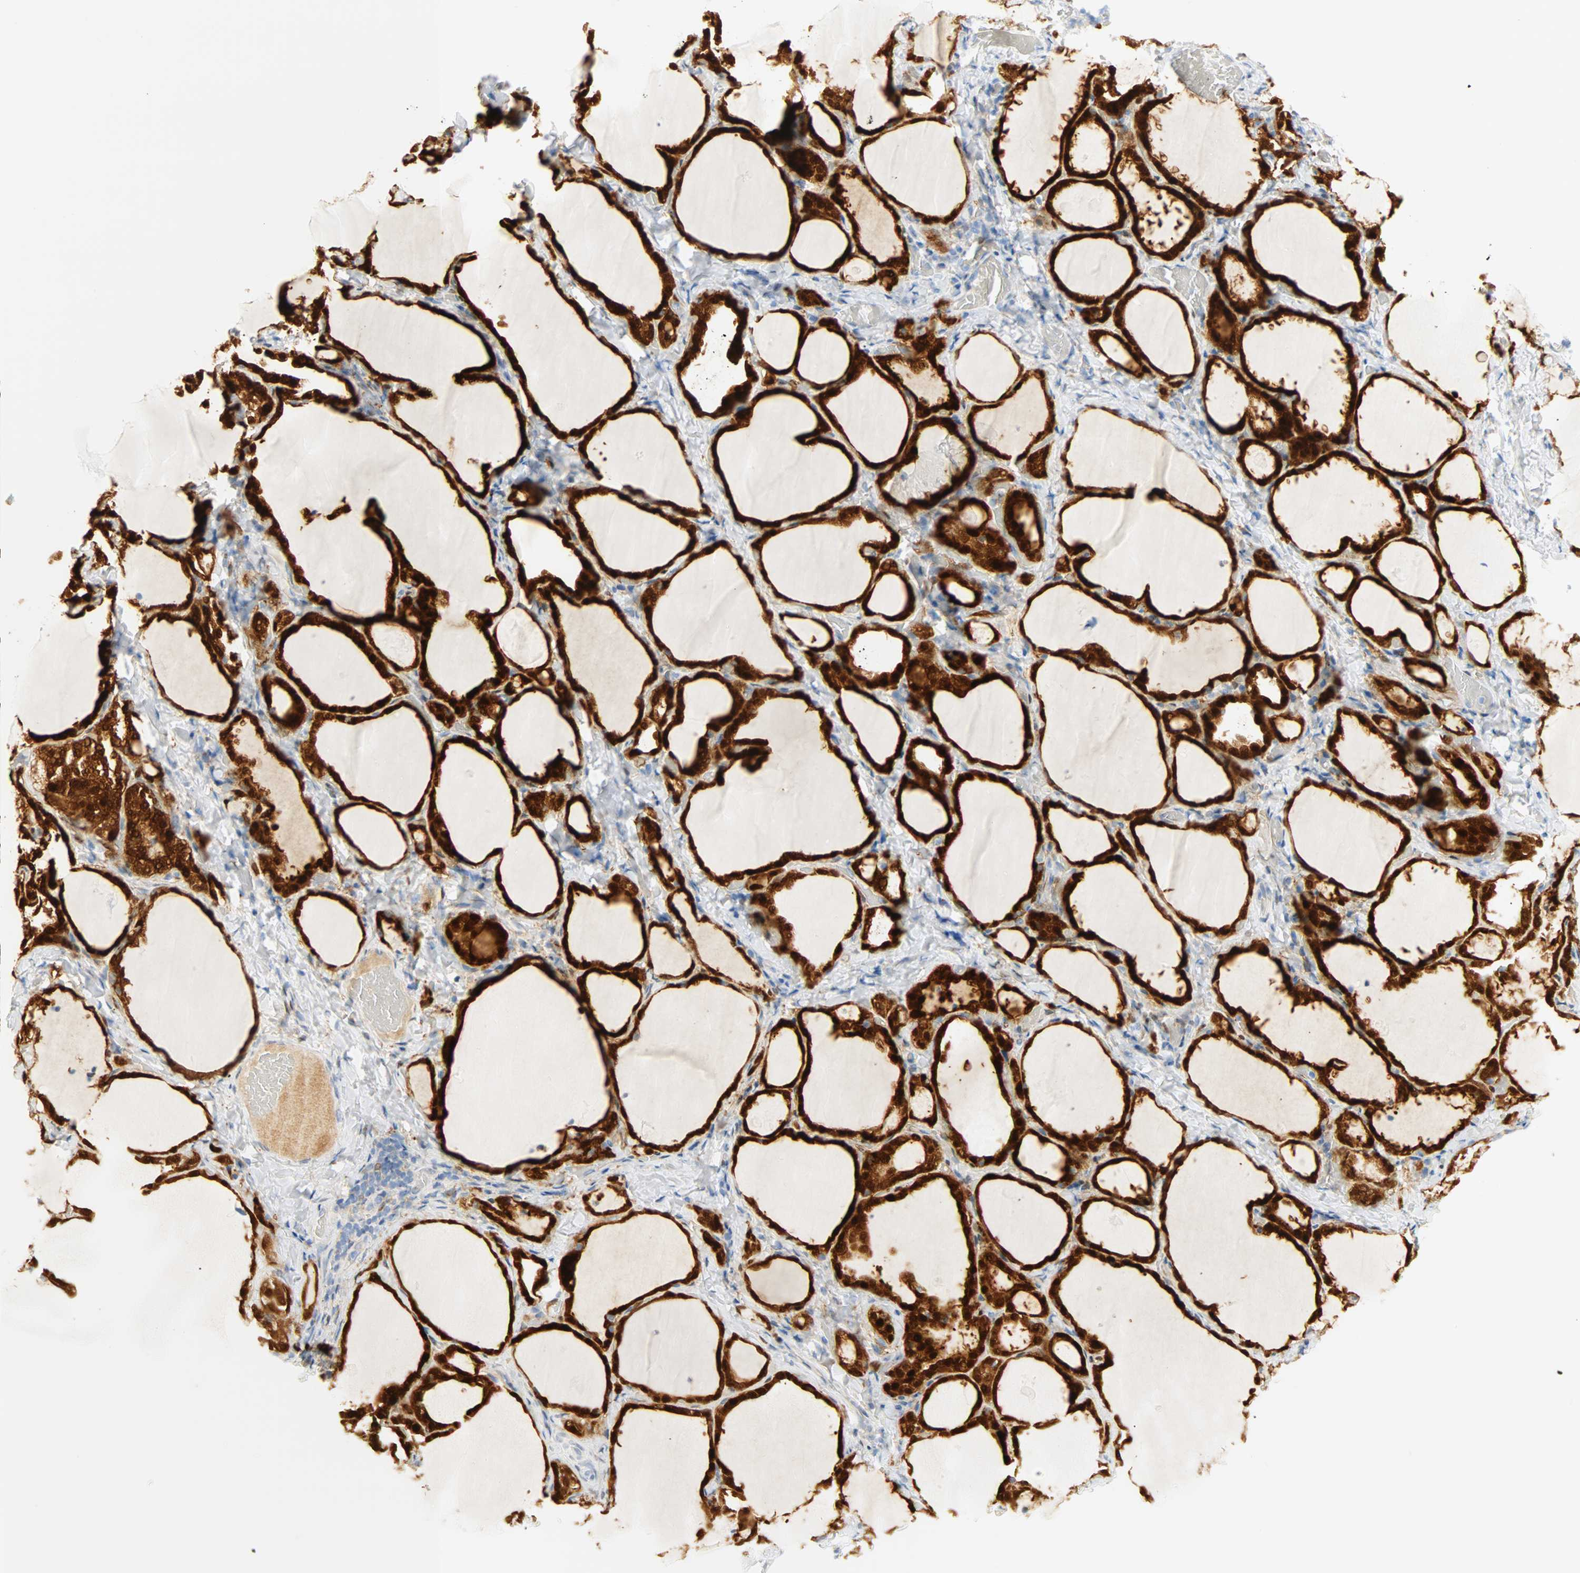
{"staining": {"intensity": "strong", "quantity": ">75%", "location": "cytoplasmic/membranous,nuclear"}, "tissue": "thyroid gland", "cell_type": "Glandular cells", "image_type": "normal", "snomed": [{"axis": "morphology", "description": "Normal tissue, NOS"}, {"axis": "morphology", "description": "Papillary adenocarcinoma, NOS"}, {"axis": "topography", "description": "Thyroid gland"}], "caption": "About >75% of glandular cells in unremarkable thyroid gland reveal strong cytoplasmic/membranous,nuclear protein positivity as visualized by brown immunohistochemical staining.", "gene": "SELENBP1", "patient": {"sex": "female", "age": 30}}